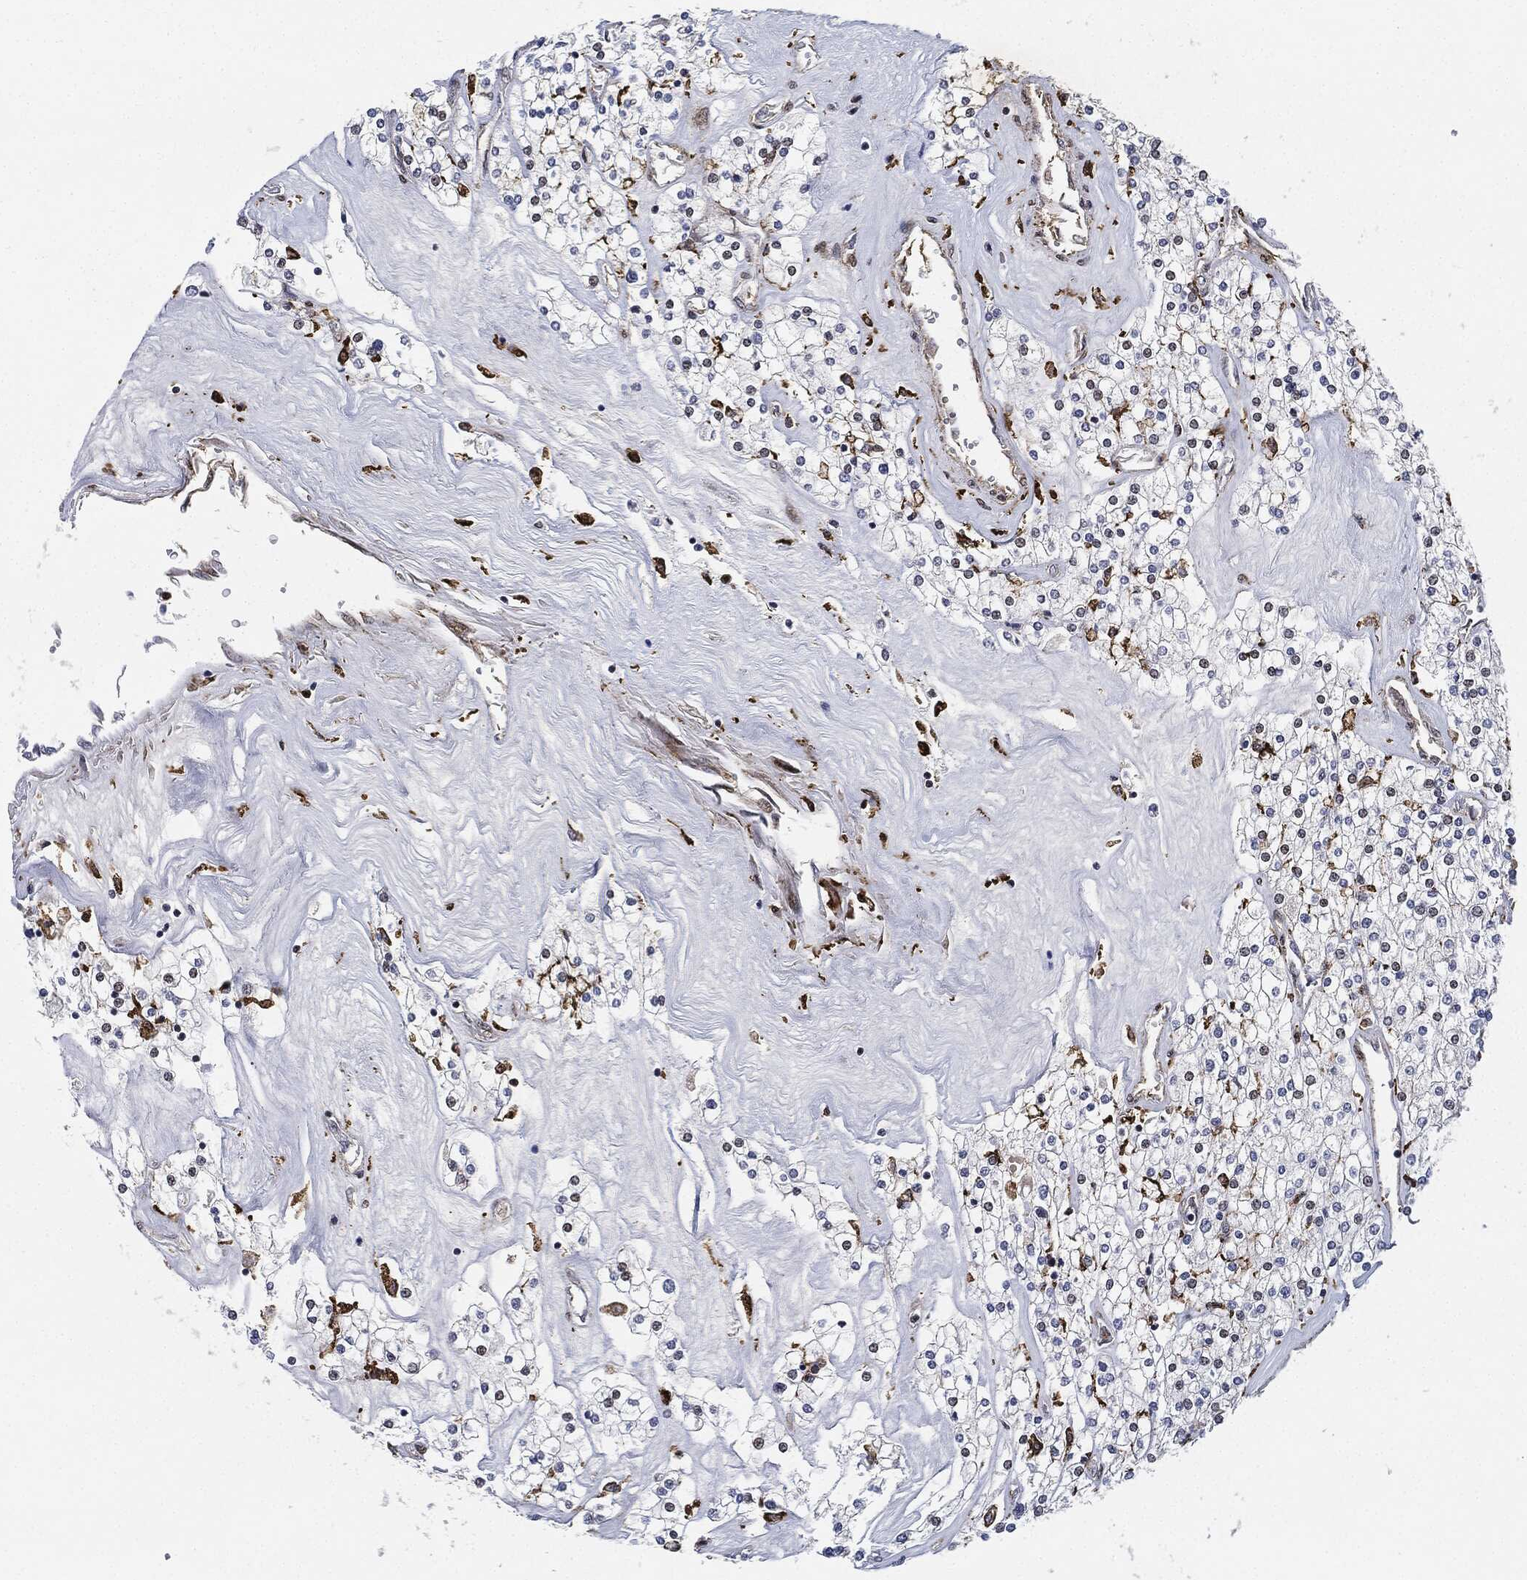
{"staining": {"intensity": "negative", "quantity": "none", "location": "none"}, "tissue": "renal cancer", "cell_type": "Tumor cells", "image_type": "cancer", "snomed": [{"axis": "morphology", "description": "Adenocarcinoma, NOS"}, {"axis": "topography", "description": "Kidney"}], "caption": "An IHC image of adenocarcinoma (renal) is shown. There is no staining in tumor cells of adenocarcinoma (renal).", "gene": "NANOS3", "patient": {"sex": "male", "age": 80}}